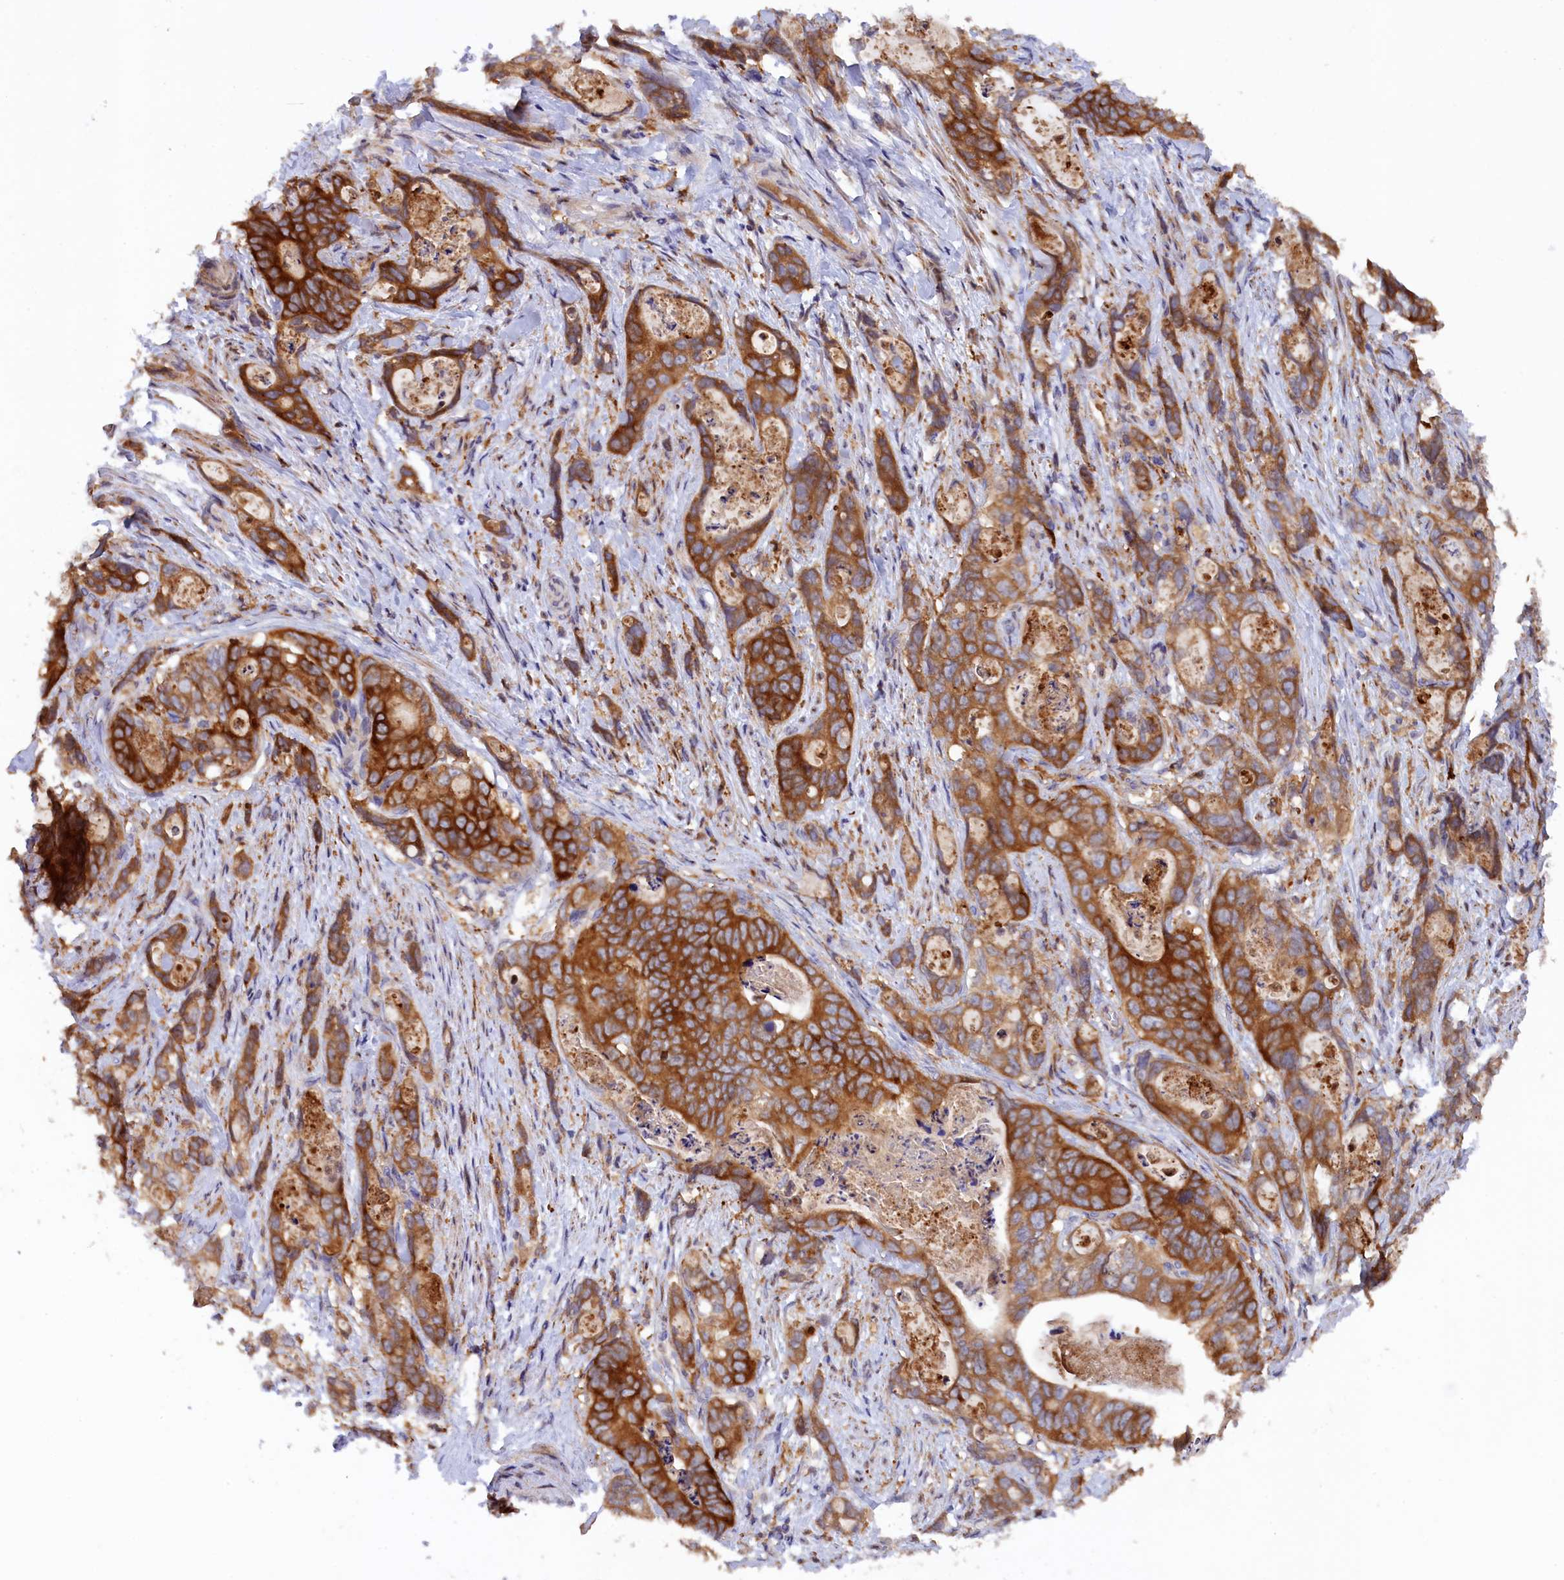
{"staining": {"intensity": "strong", "quantity": ">75%", "location": "cytoplasmic/membranous"}, "tissue": "stomach cancer", "cell_type": "Tumor cells", "image_type": "cancer", "snomed": [{"axis": "morphology", "description": "Normal tissue, NOS"}, {"axis": "morphology", "description": "Adenocarcinoma, NOS"}, {"axis": "topography", "description": "Stomach"}], "caption": "There is high levels of strong cytoplasmic/membranous expression in tumor cells of stomach cancer (adenocarcinoma), as demonstrated by immunohistochemical staining (brown color).", "gene": "FERMT1", "patient": {"sex": "female", "age": 89}}